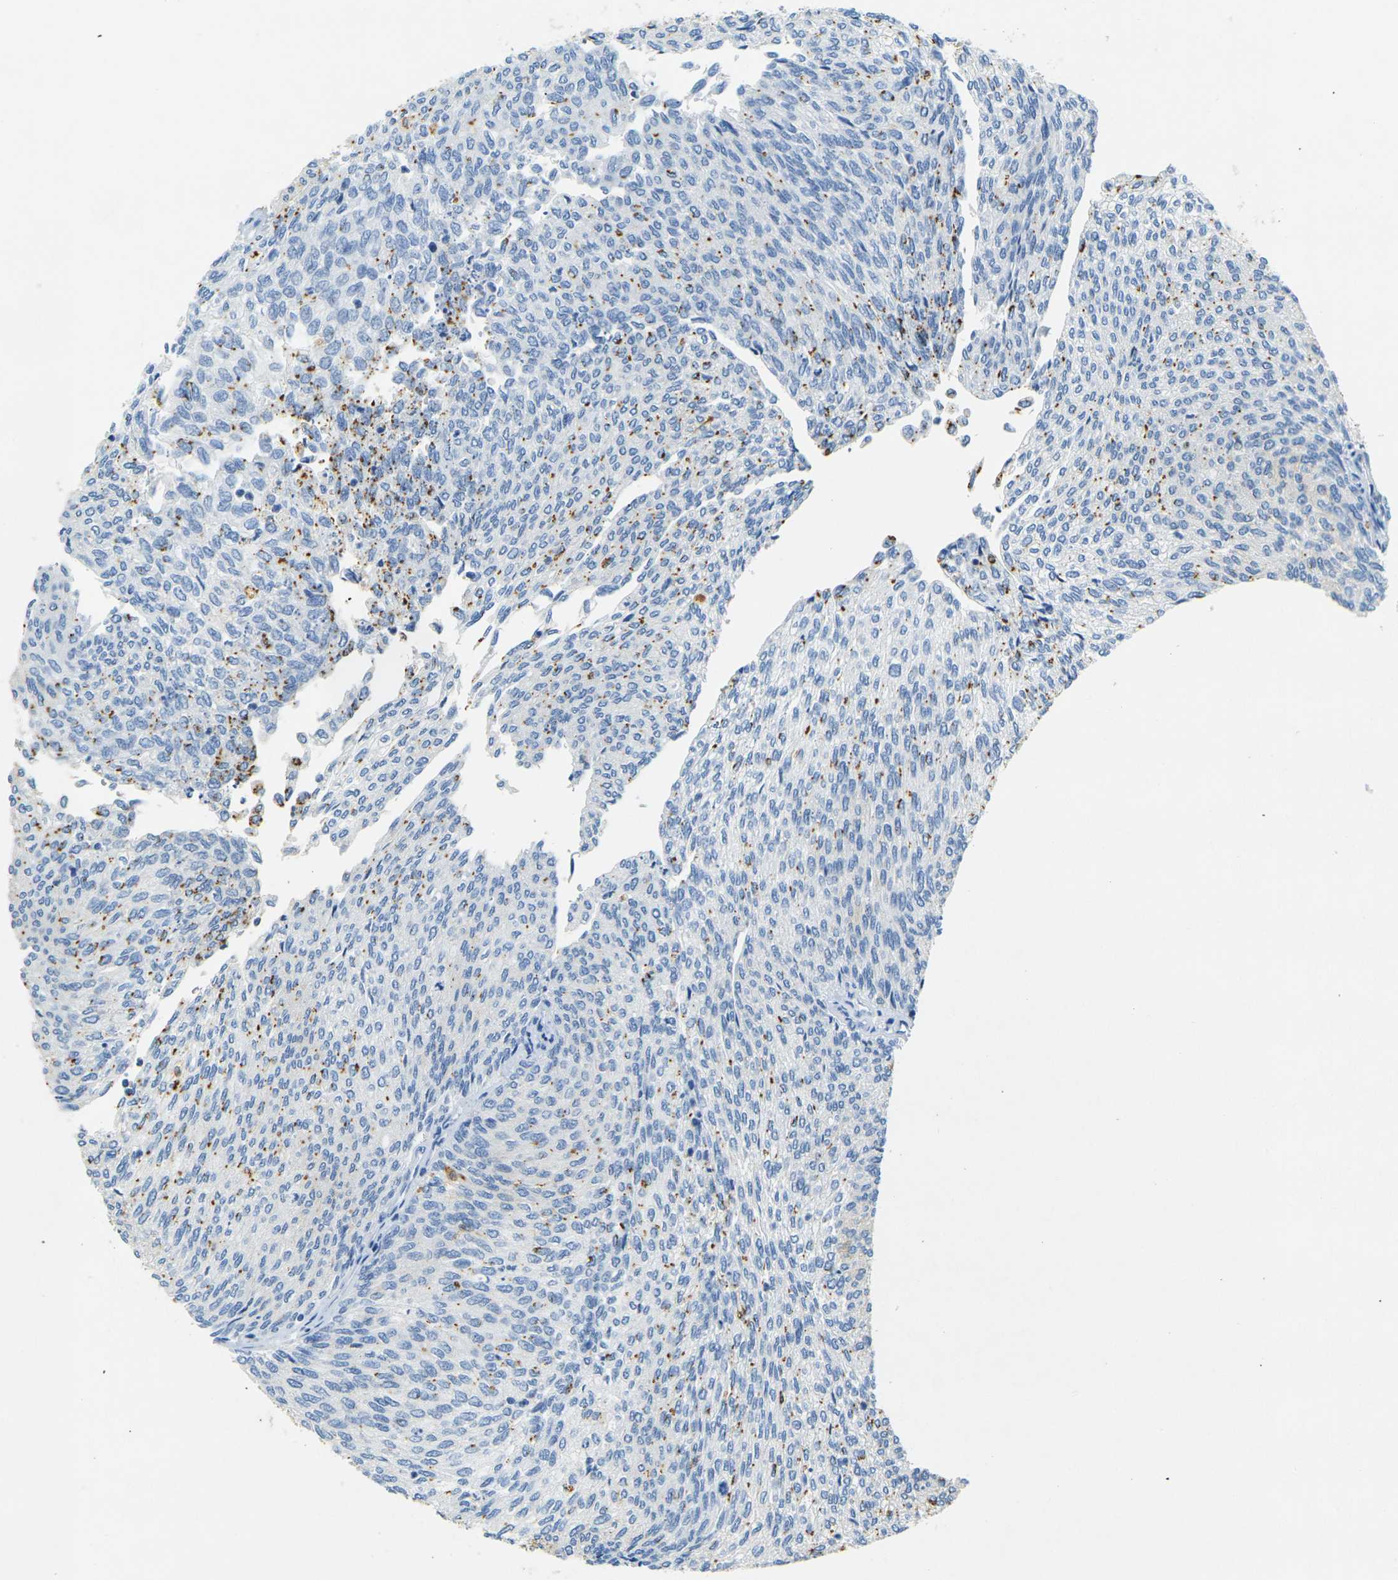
{"staining": {"intensity": "moderate", "quantity": "<25%", "location": "cytoplasmic/membranous"}, "tissue": "urothelial cancer", "cell_type": "Tumor cells", "image_type": "cancer", "snomed": [{"axis": "morphology", "description": "Urothelial carcinoma, Low grade"}, {"axis": "topography", "description": "Urinary bladder"}], "caption": "Low-grade urothelial carcinoma stained with a brown dye reveals moderate cytoplasmic/membranous positive staining in about <25% of tumor cells.", "gene": "SORT1", "patient": {"sex": "female", "age": 79}}